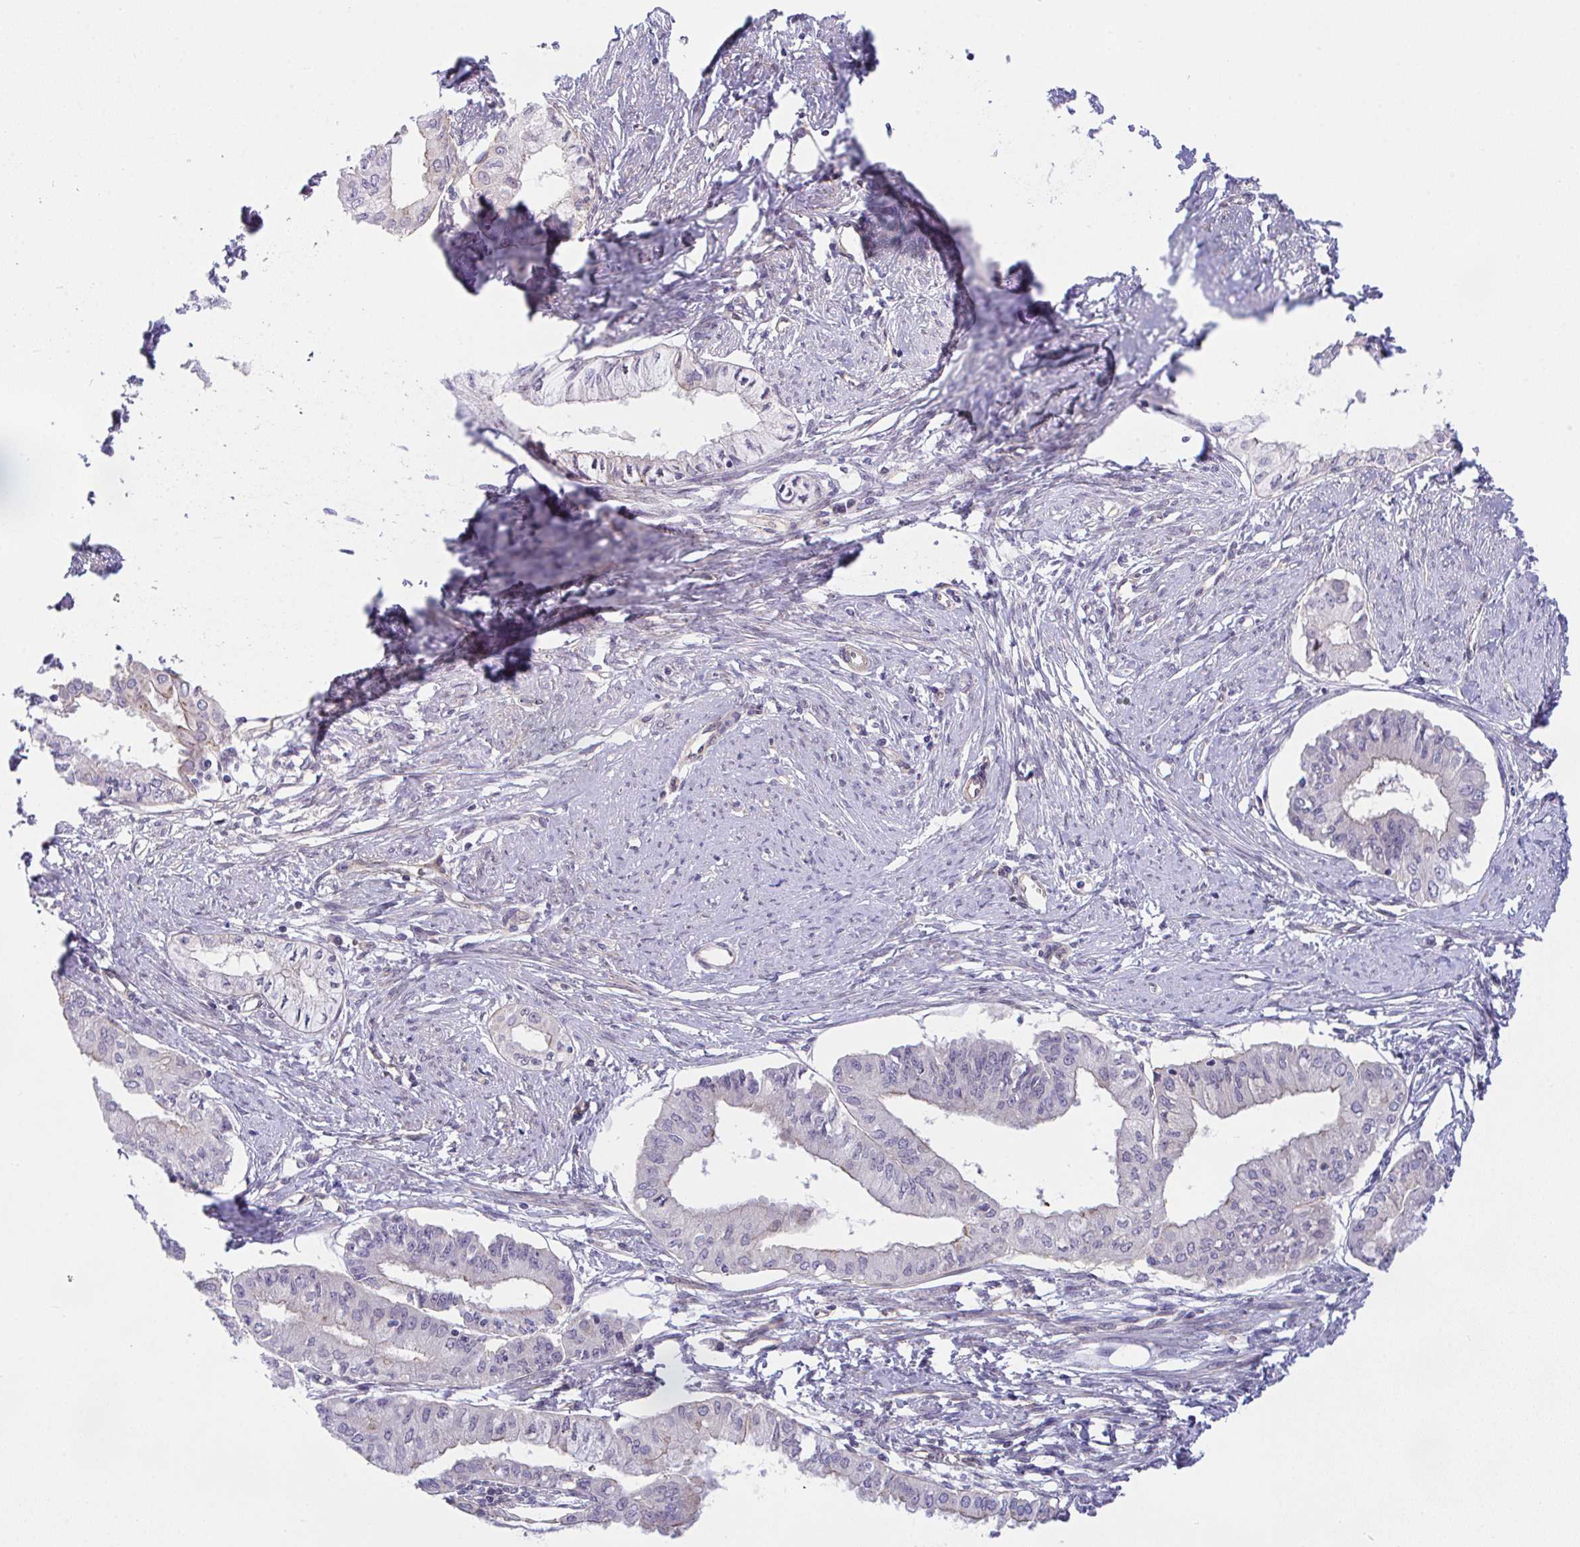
{"staining": {"intensity": "negative", "quantity": "none", "location": "none"}, "tissue": "endometrial cancer", "cell_type": "Tumor cells", "image_type": "cancer", "snomed": [{"axis": "morphology", "description": "Adenocarcinoma, NOS"}, {"axis": "topography", "description": "Endometrium"}], "caption": "Endometrial cancer (adenocarcinoma) was stained to show a protein in brown. There is no significant expression in tumor cells.", "gene": "ZBED3", "patient": {"sex": "female", "age": 76}}